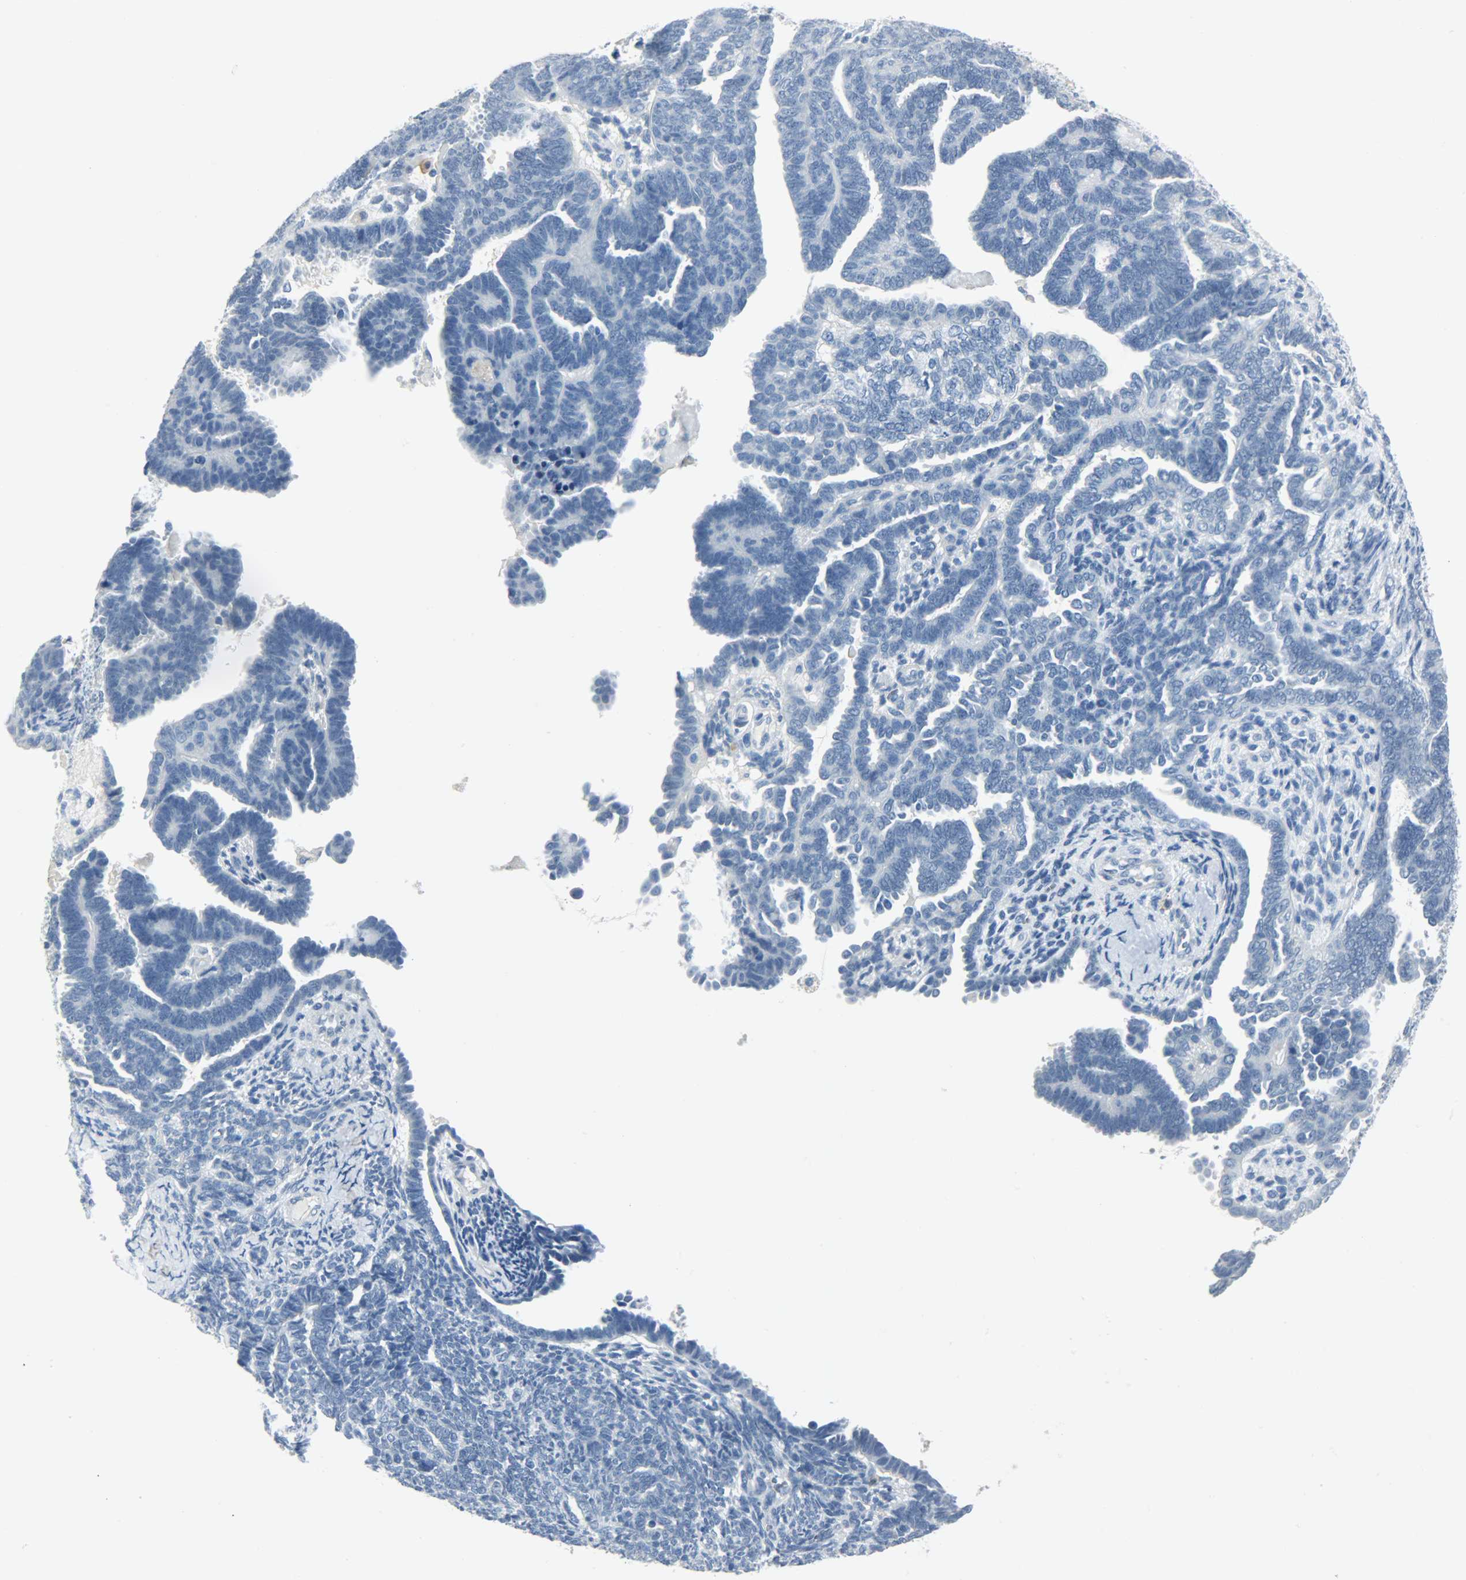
{"staining": {"intensity": "negative", "quantity": "none", "location": "none"}, "tissue": "endometrial cancer", "cell_type": "Tumor cells", "image_type": "cancer", "snomed": [{"axis": "morphology", "description": "Neoplasm, malignant, NOS"}, {"axis": "topography", "description": "Endometrium"}], "caption": "There is no significant positivity in tumor cells of endometrial cancer. The staining is performed using DAB (3,3'-diaminobenzidine) brown chromogen with nuclei counter-stained in using hematoxylin.", "gene": "KIT", "patient": {"sex": "female", "age": 74}}